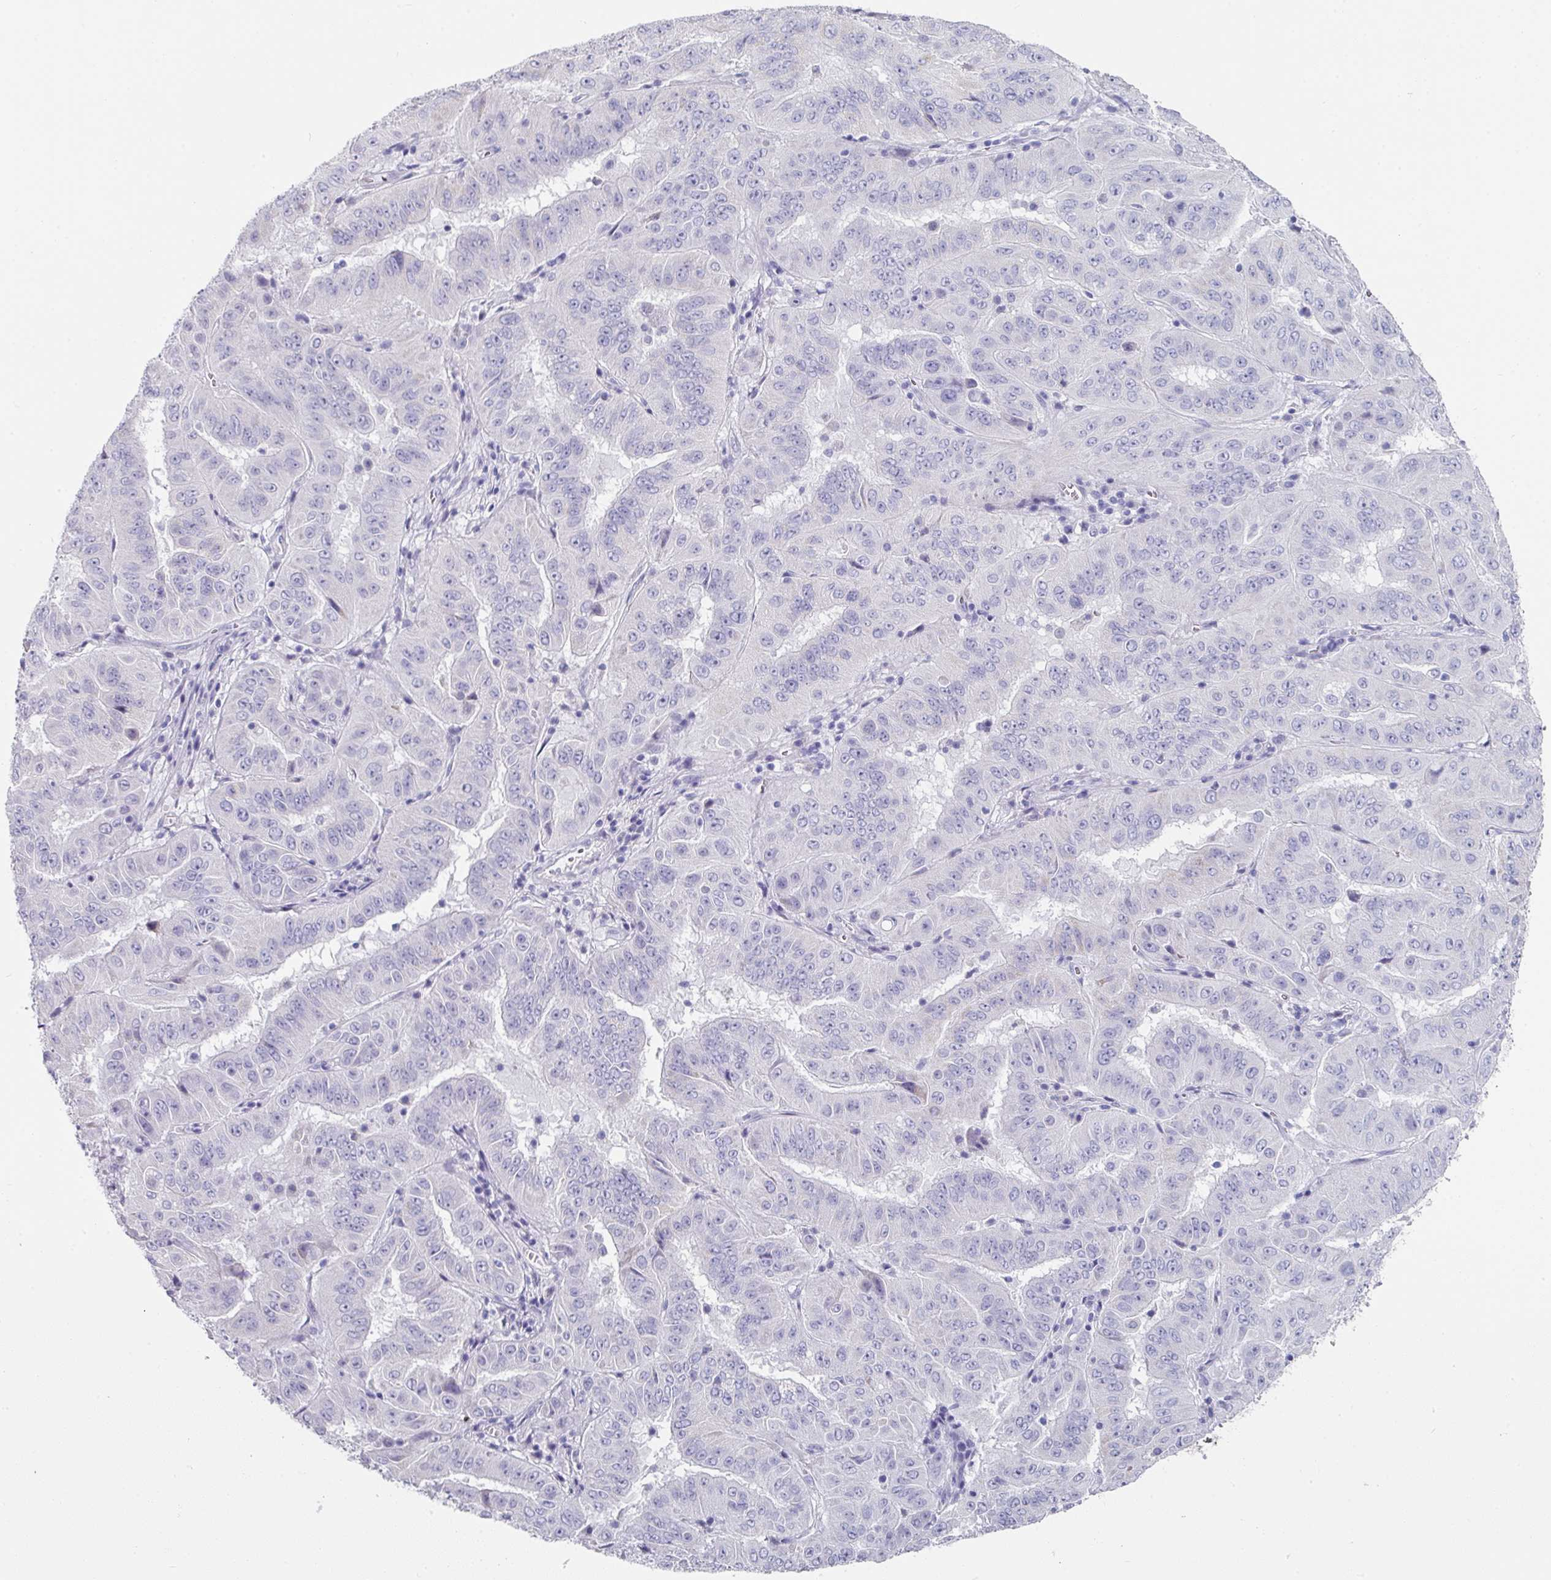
{"staining": {"intensity": "negative", "quantity": "none", "location": "none"}, "tissue": "pancreatic cancer", "cell_type": "Tumor cells", "image_type": "cancer", "snomed": [{"axis": "morphology", "description": "Adenocarcinoma, NOS"}, {"axis": "topography", "description": "Pancreas"}], "caption": "Tumor cells show no significant expression in adenocarcinoma (pancreatic).", "gene": "SETBP1", "patient": {"sex": "male", "age": 63}}